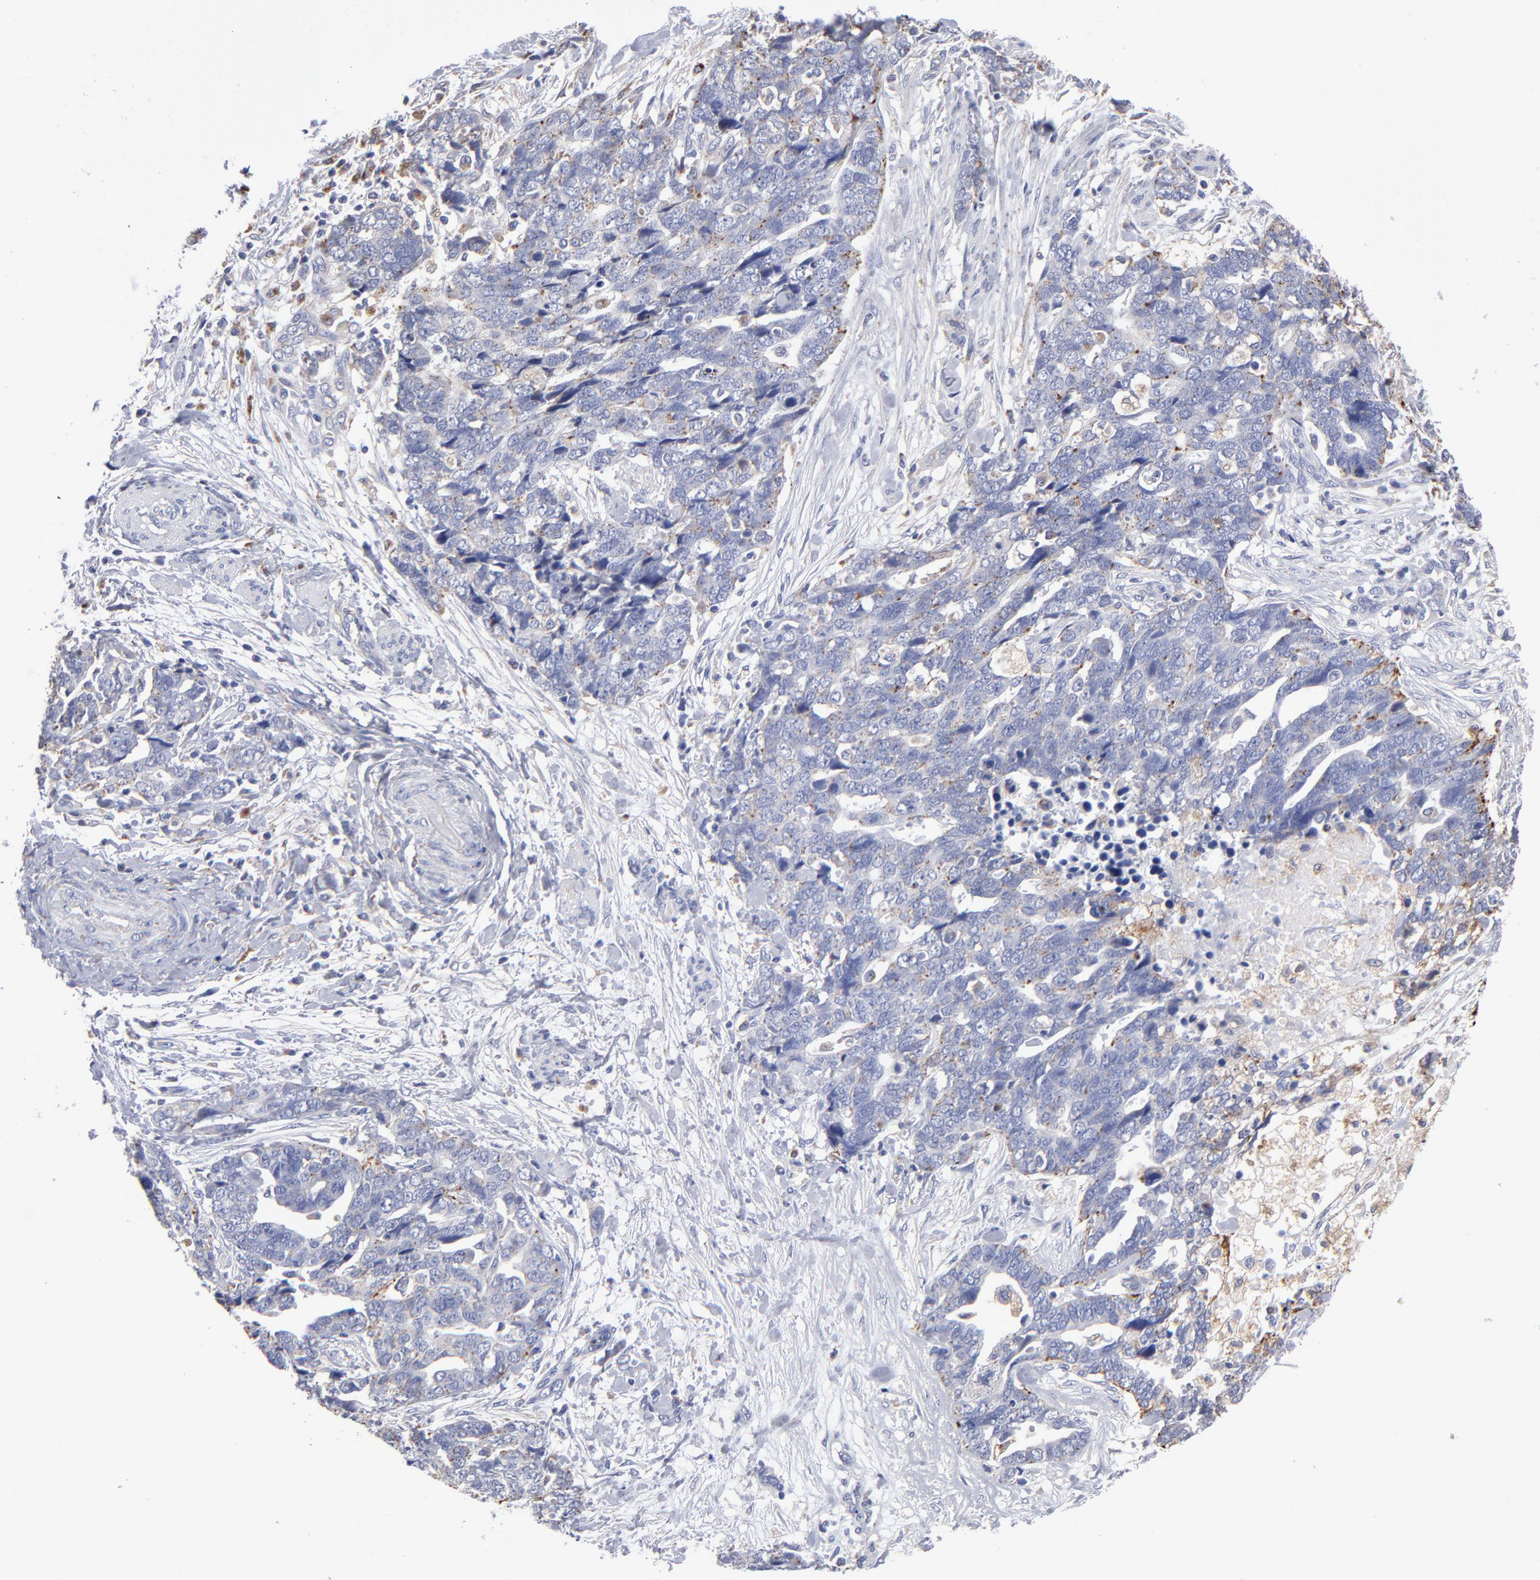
{"staining": {"intensity": "weak", "quantity": "25%-75%", "location": "cytoplasmic/membranous"}, "tissue": "ovarian cancer", "cell_type": "Tumor cells", "image_type": "cancer", "snomed": [{"axis": "morphology", "description": "Normal tissue, NOS"}, {"axis": "morphology", "description": "Cystadenocarcinoma, serous, NOS"}, {"axis": "topography", "description": "Fallopian tube"}, {"axis": "topography", "description": "Ovary"}], "caption": "A brown stain highlights weak cytoplasmic/membranous expression of a protein in ovarian serous cystadenocarcinoma tumor cells. The protein is stained brown, and the nuclei are stained in blue (DAB IHC with brightfield microscopy, high magnification).", "gene": "RRAGB", "patient": {"sex": "female", "age": 56}}